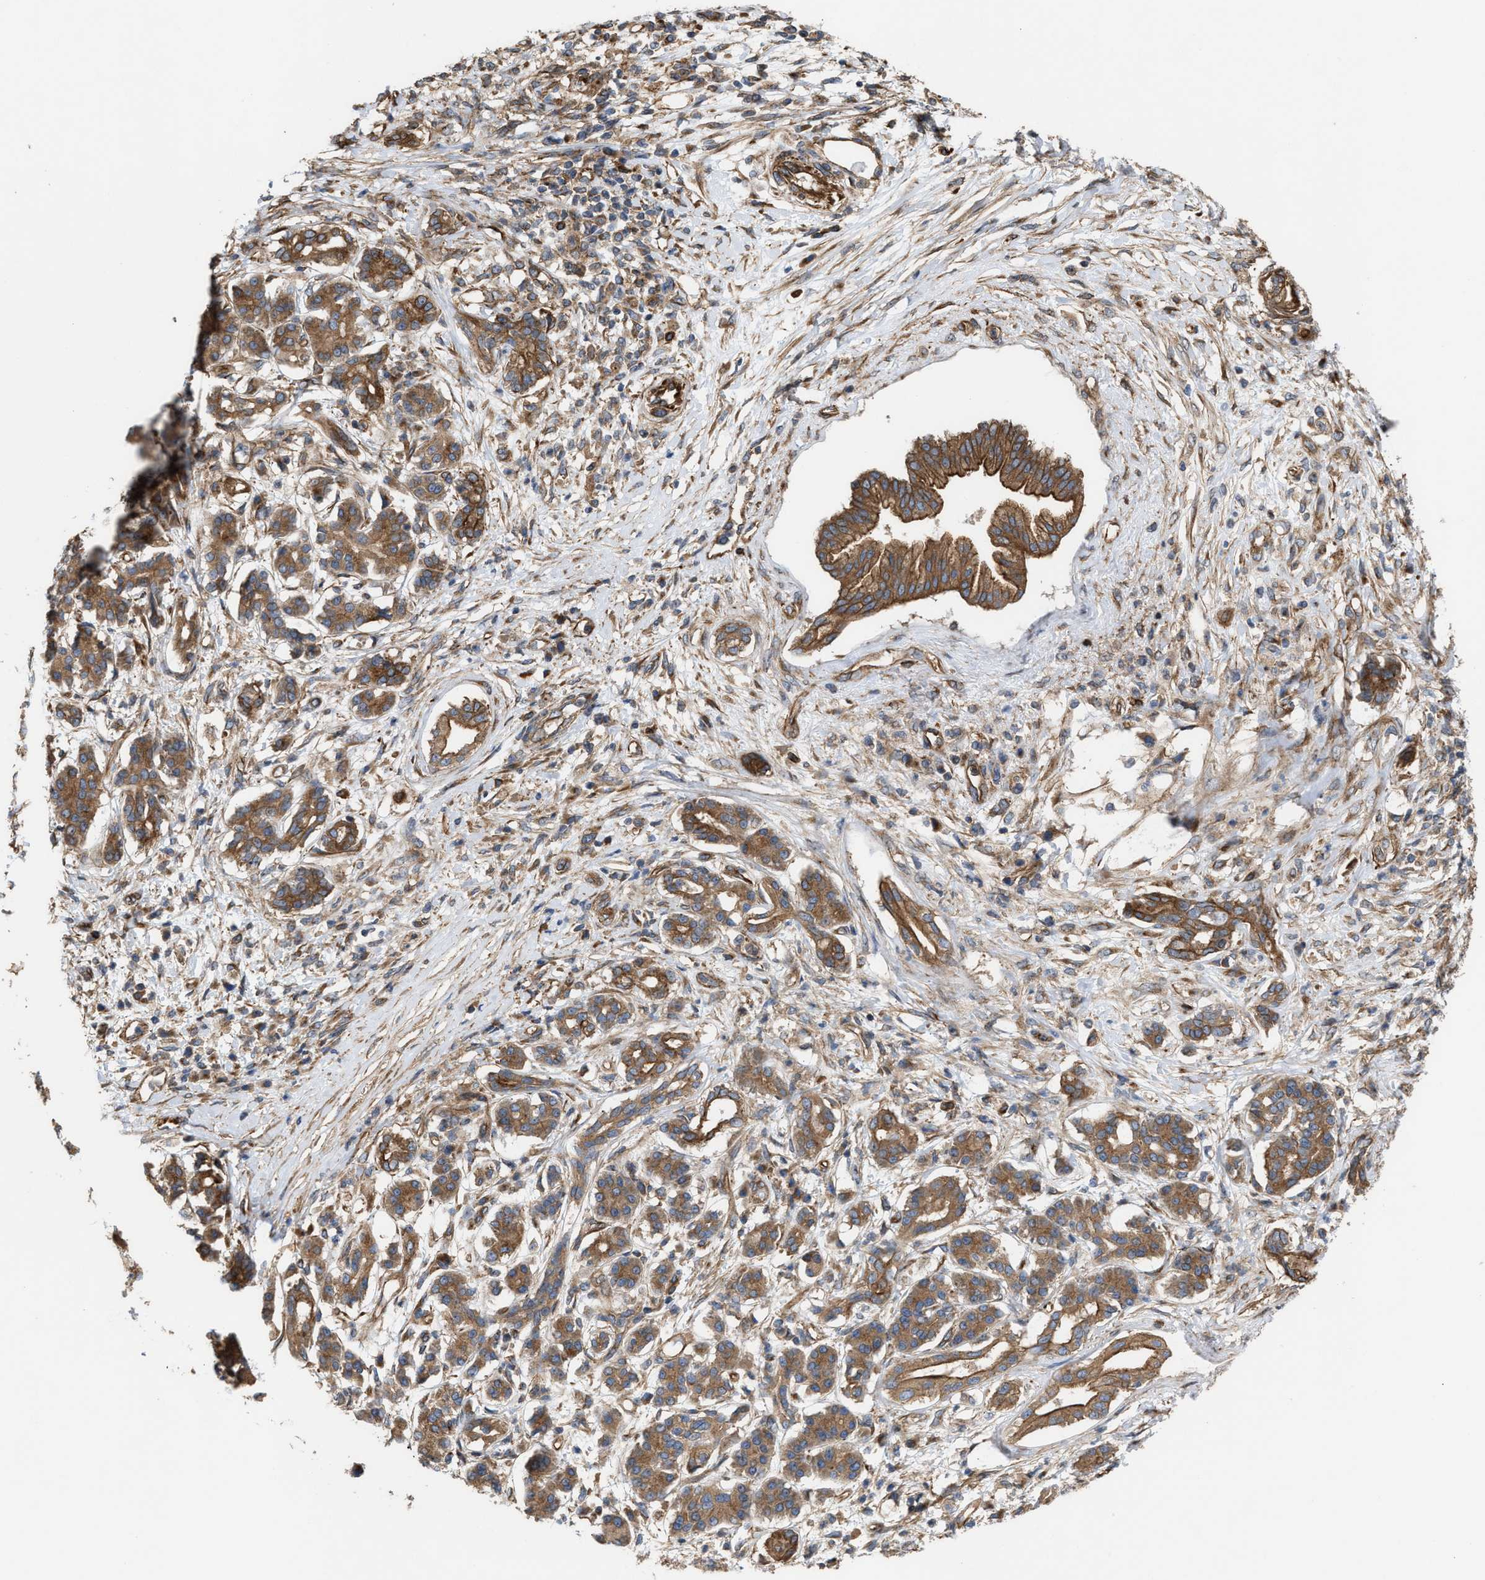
{"staining": {"intensity": "moderate", "quantity": ">75%", "location": "cytoplasmic/membranous"}, "tissue": "pancreatic cancer", "cell_type": "Tumor cells", "image_type": "cancer", "snomed": [{"axis": "morphology", "description": "Adenocarcinoma, NOS"}, {"axis": "topography", "description": "Pancreas"}], "caption": "Protein expression analysis of pancreatic cancer (adenocarcinoma) exhibits moderate cytoplasmic/membranous staining in about >75% of tumor cells. (DAB (3,3'-diaminobenzidine) = brown stain, brightfield microscopy at high magnification).", "gene": "EPS15L1", "patient": {"sex": "female", "age": 56}}